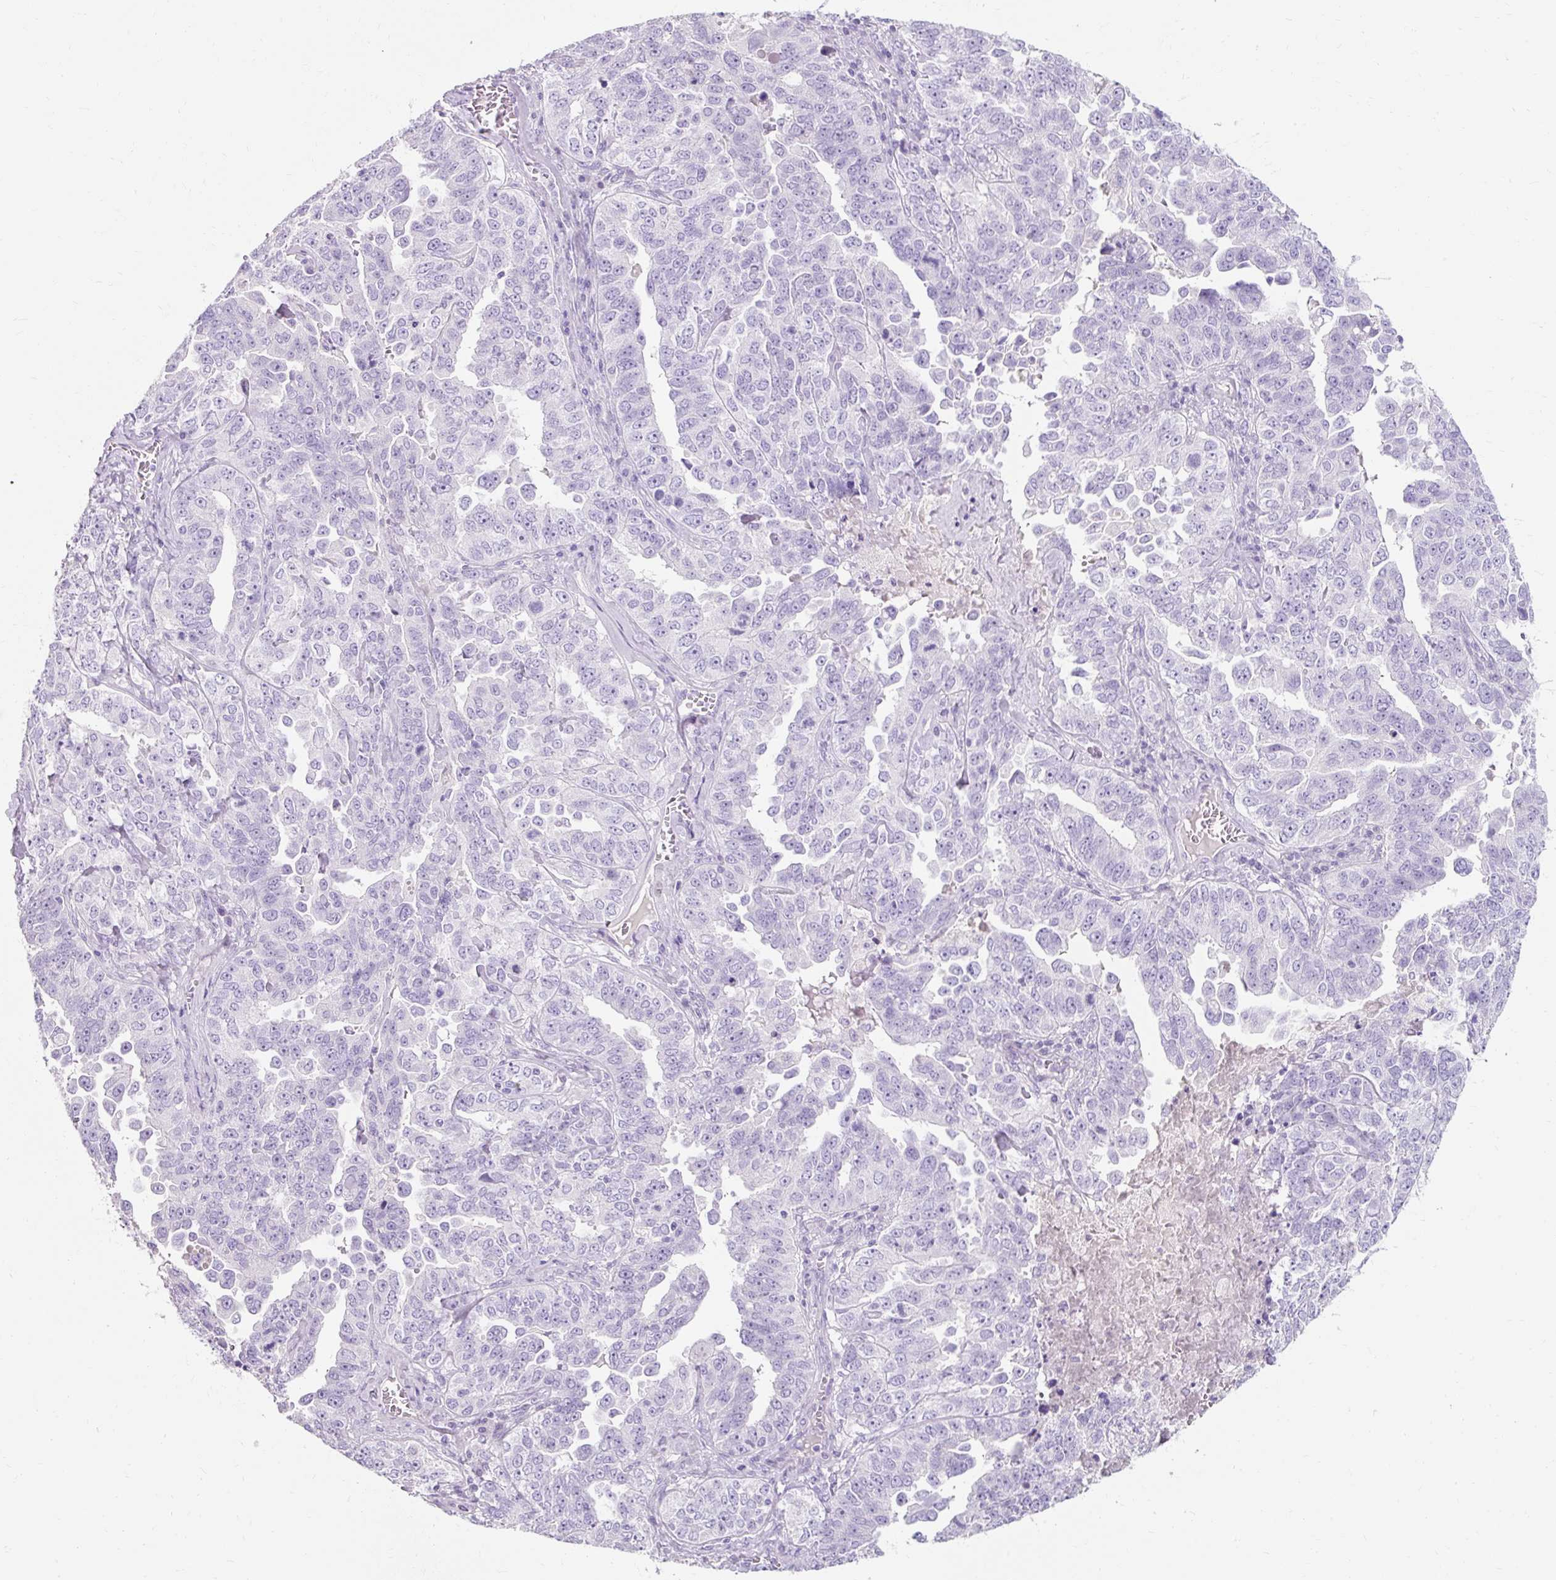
{"staining": {"intensity": "negative", "quantity": "none", "location": "none"}, "tissue": "ovarian cancer", "cell_type": "Tumor cells", "image_type": "cancer", "snomed": [{"axis": "morphology", "description": "Carcinoma, endometroid"}, {"axis": "topography", "description": "Ovary"}], "caption": "Immunohistochemistry of ovarian cancer shows no staining in tumor cells.", "gene": "TMEM213", "patient": {"sex": "female", "age": 62}}